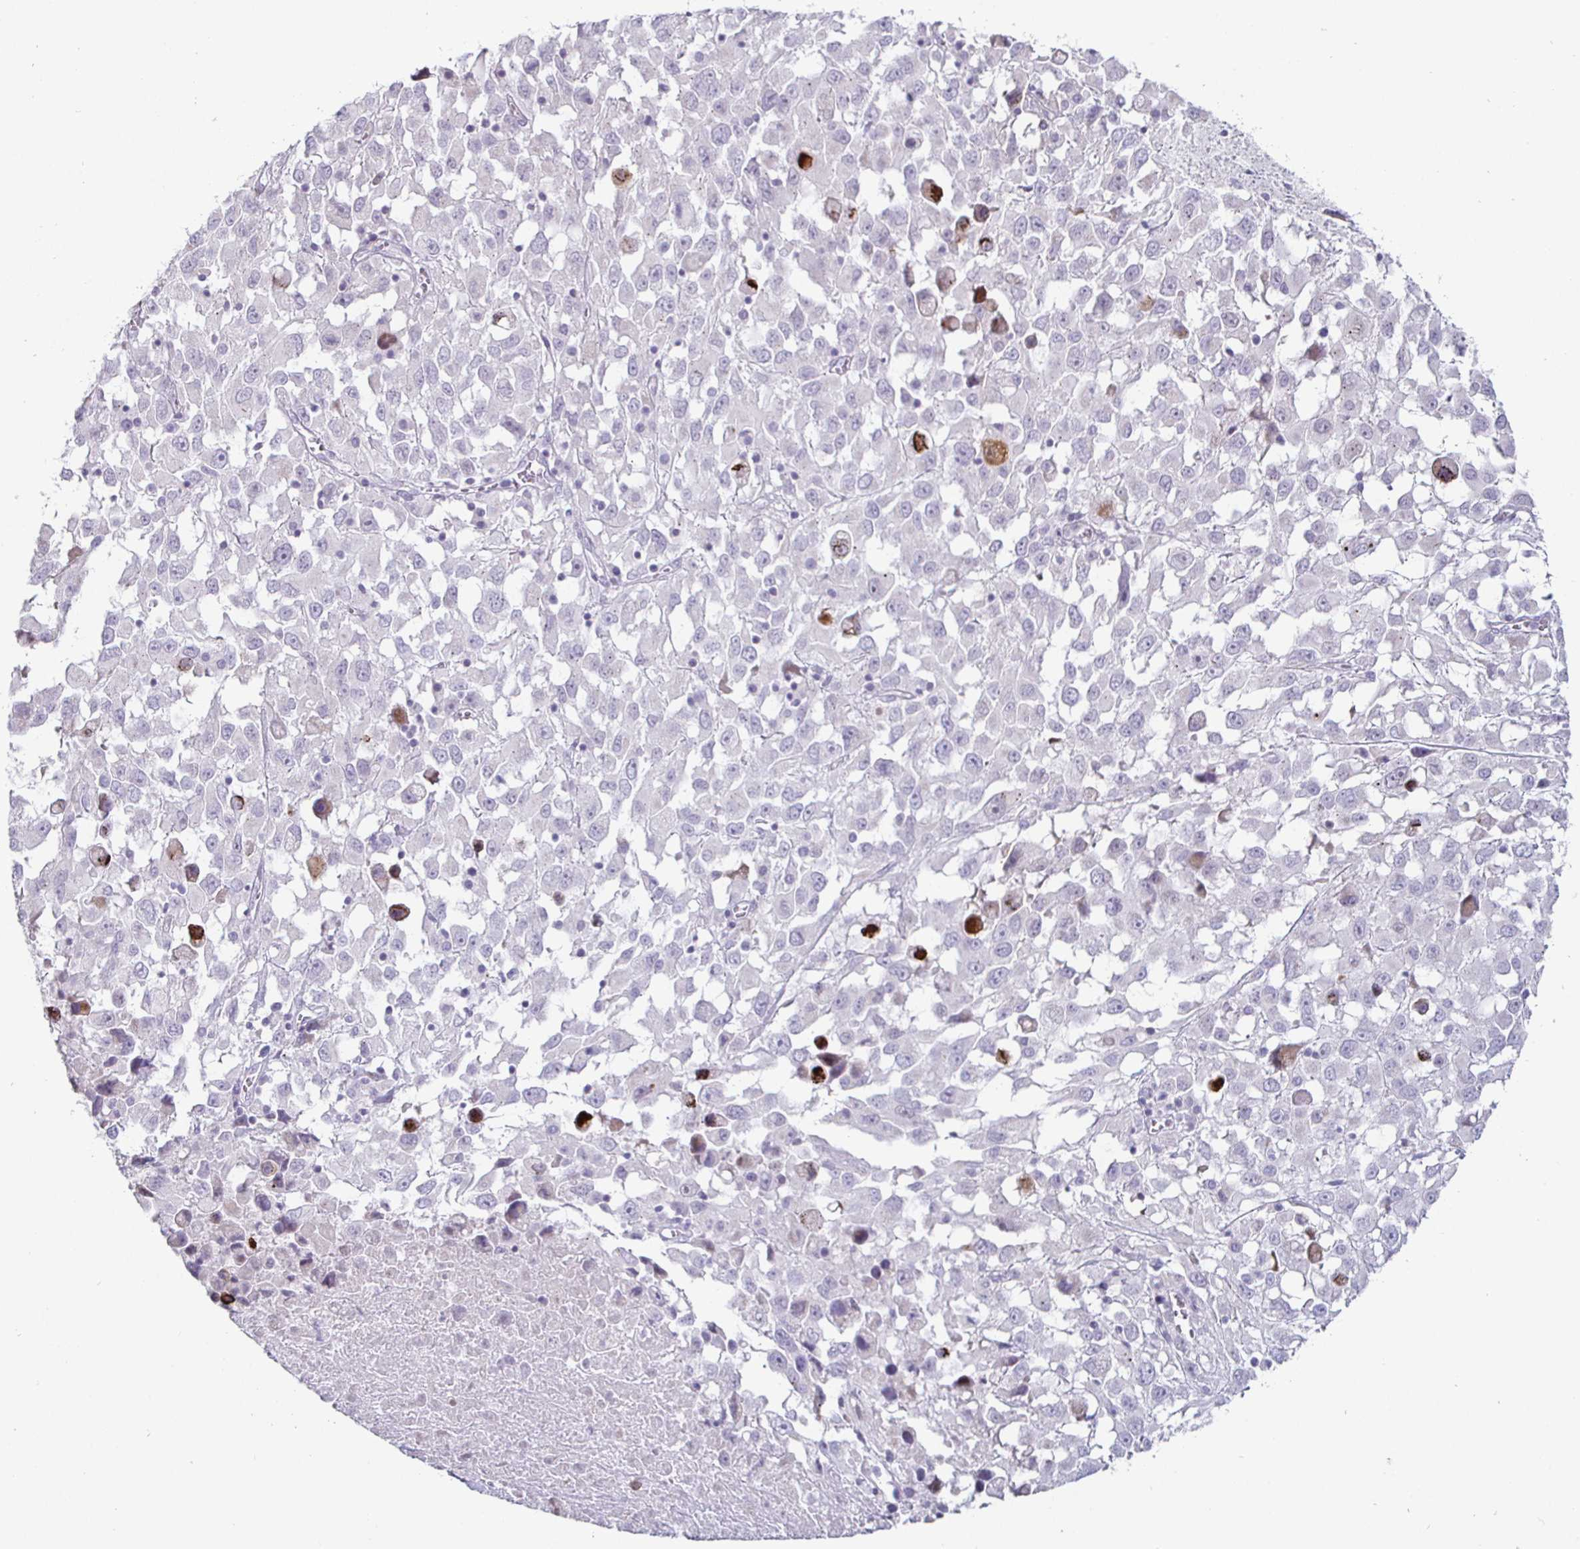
{"staining": {"intensity": "moderate", "quantity": "<25%", "location": "nuclear"}, "tissue": "melanoma", "cell_type": "Tumor cells", "image_type": "cancer", "snomed": [{"axis": "morphology", "description": "Malignant melanoma, Metastatic site"}, {"axis": "topography", "description": "Soft tissue"}], "caption": "Malignant melanoma (metastatic site) stained with DAB immunohistochemistry (IHC) shows low levels of moderate nuclear positivity in approximately <25% of tumor cells.", "gene": "DMRTB1", "patient": {"sex": "male", "age": 50}}